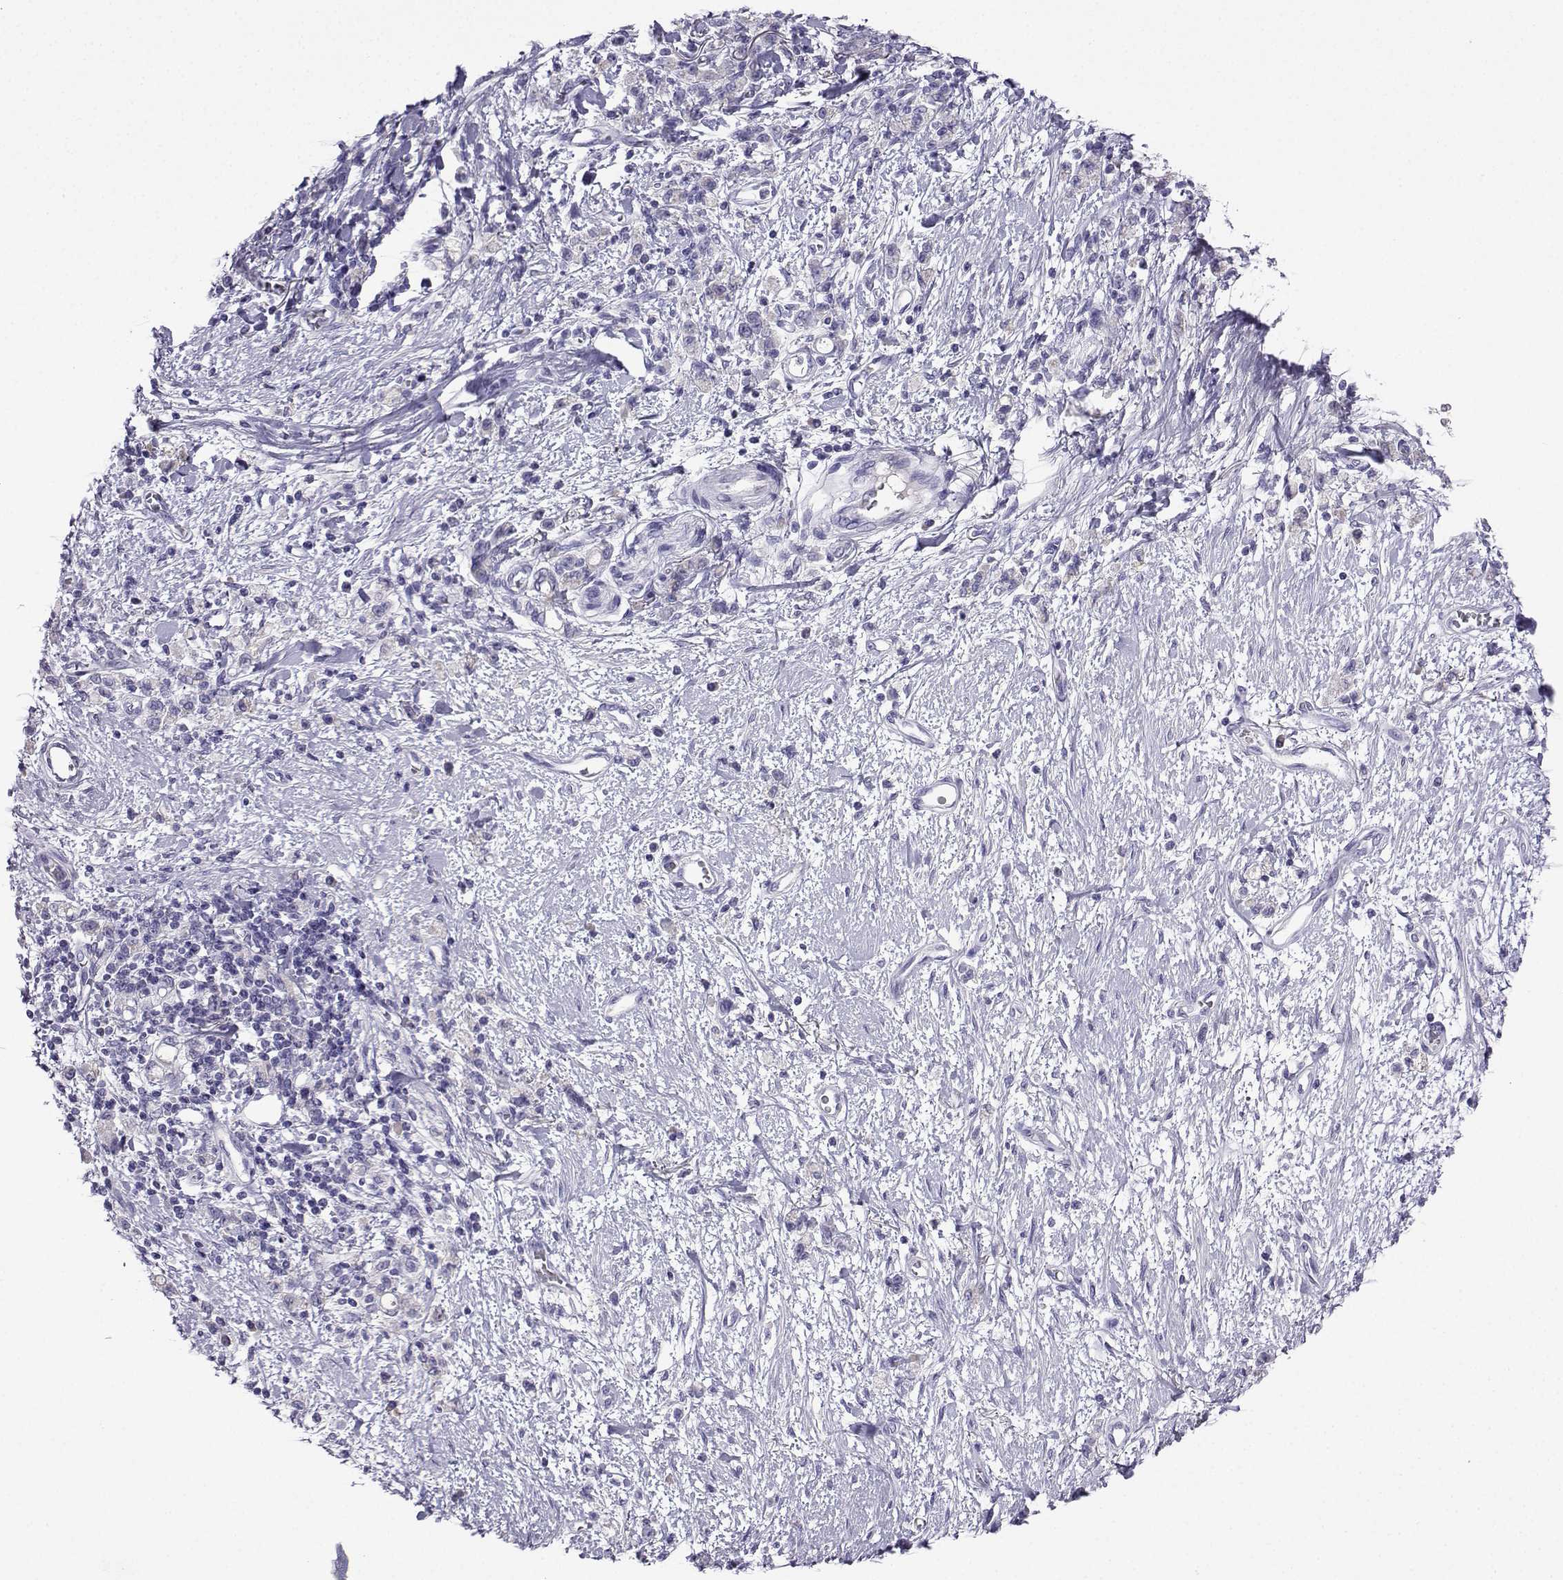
{"staining": {"intensity": "negative", "quantity": "none", "location": "none"}, "tissue": "stomach cancer", "cell_type": "Tumor cells", "image_type": "cancer", "snomed": [{"axis": "morphology", "description": "Adenocarcinoma, NOS"}, {"axis": "topography", "description": "Stomach"}], "caption": "Tumor cells show no significant protein positivity in stomach cancer. (DAB (3,3'-diaminobenzidine) immunohistochemistry with hematoxylin counter stain).", "gene": "LINGO1", "patient": {"sex": "male", "age": 77}}